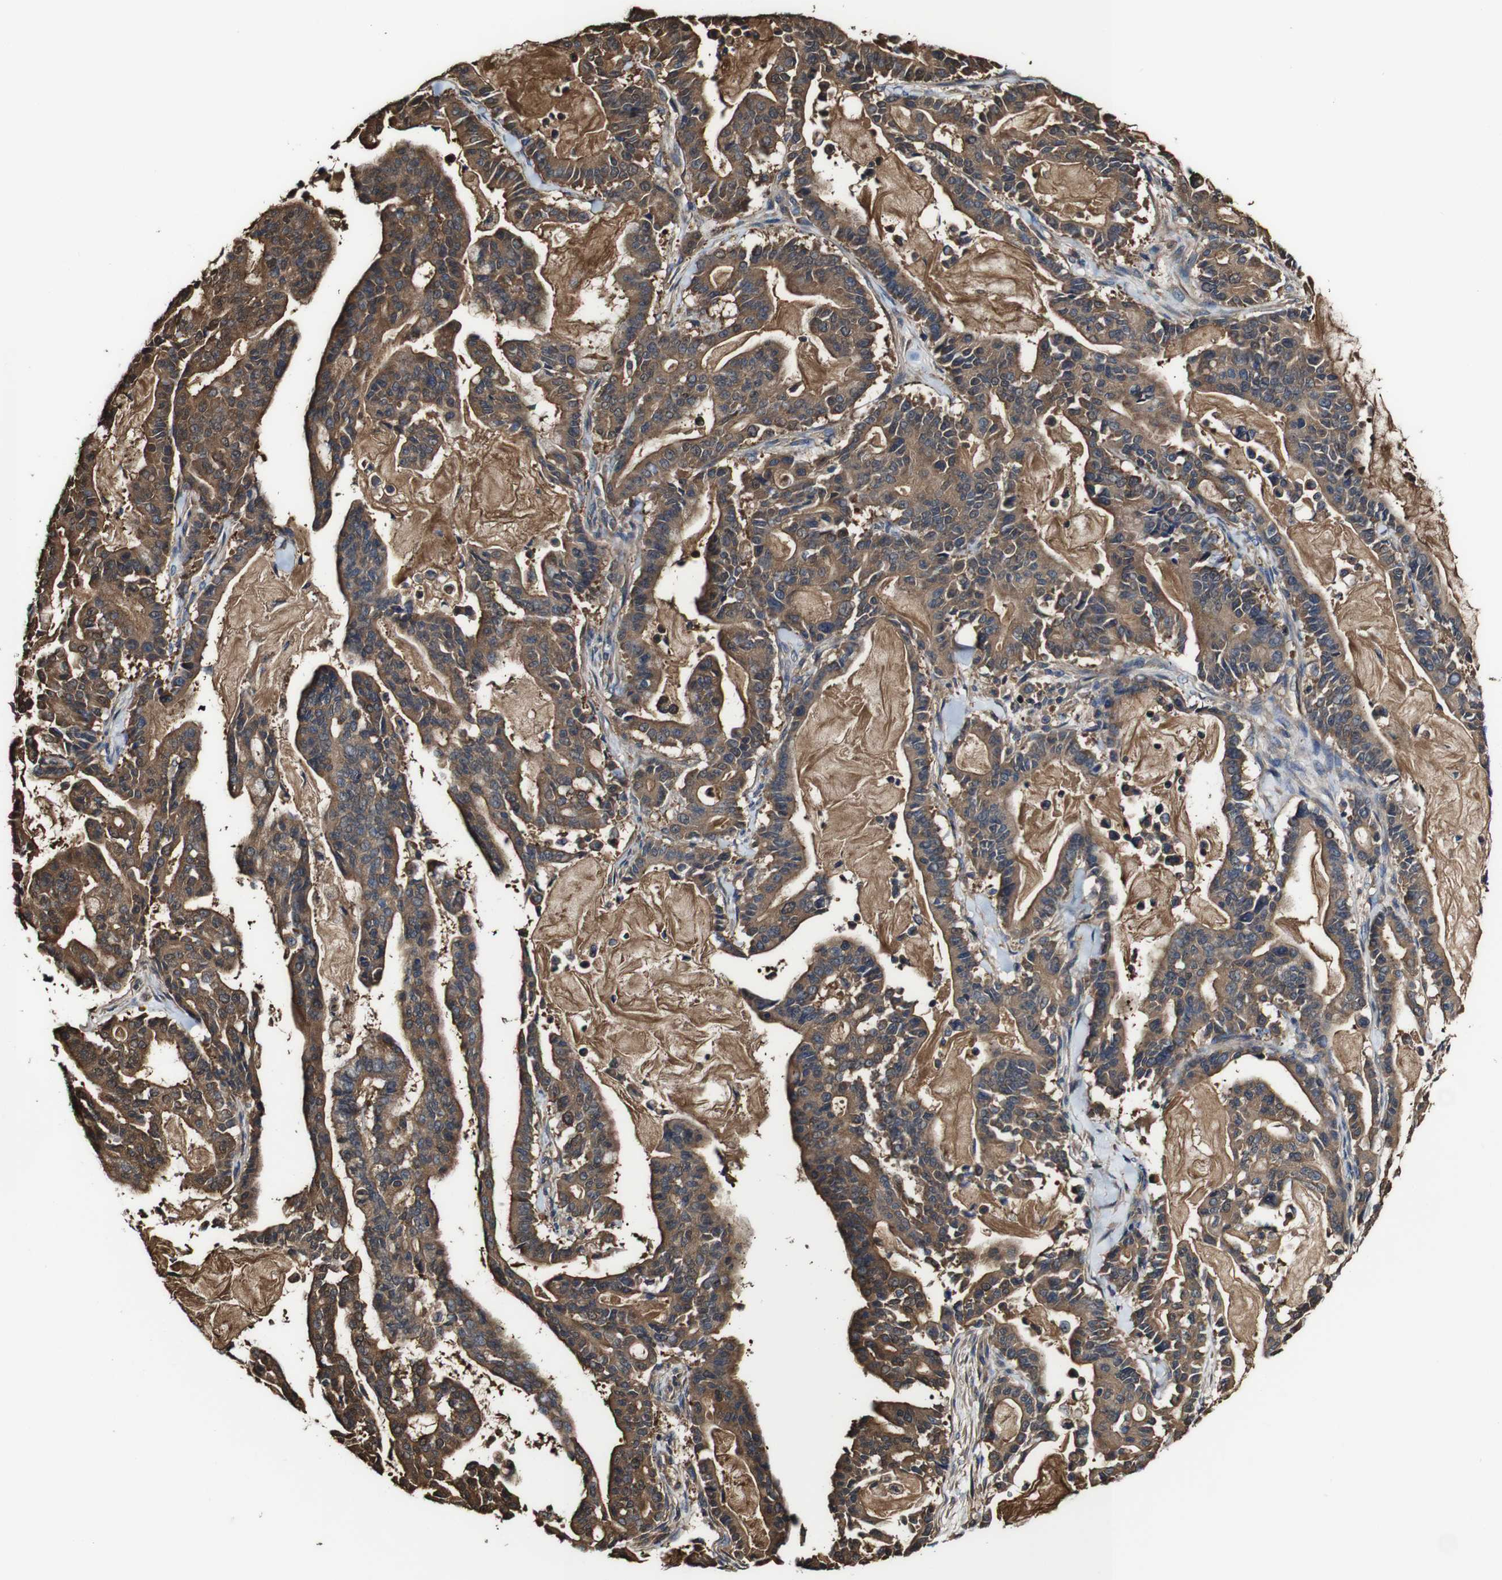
{"staining": {"intensity": "moderate", "quantity": ">75%", "location": "cytoplasmic/membranous"}, "tissue": "pancreatic cancer", "cell_type": "Tumor cells", "image_type": "cancer", "snomed": [{"axis": "morphology", "description": "Adenocarcinoma, NOS"}, {"axis": "topography", "description": "Pancreas"}], "caption": "An immunohistochemistry (IHC) image of tumor tissue is shown. Protein staining in brown highlights moderate cytoplasmic/membranous positivity in pancreatic adenocarcinoma within tumor cells.", "gene": "PTPRR", "patient": {"sex": "male", "age": 63}}